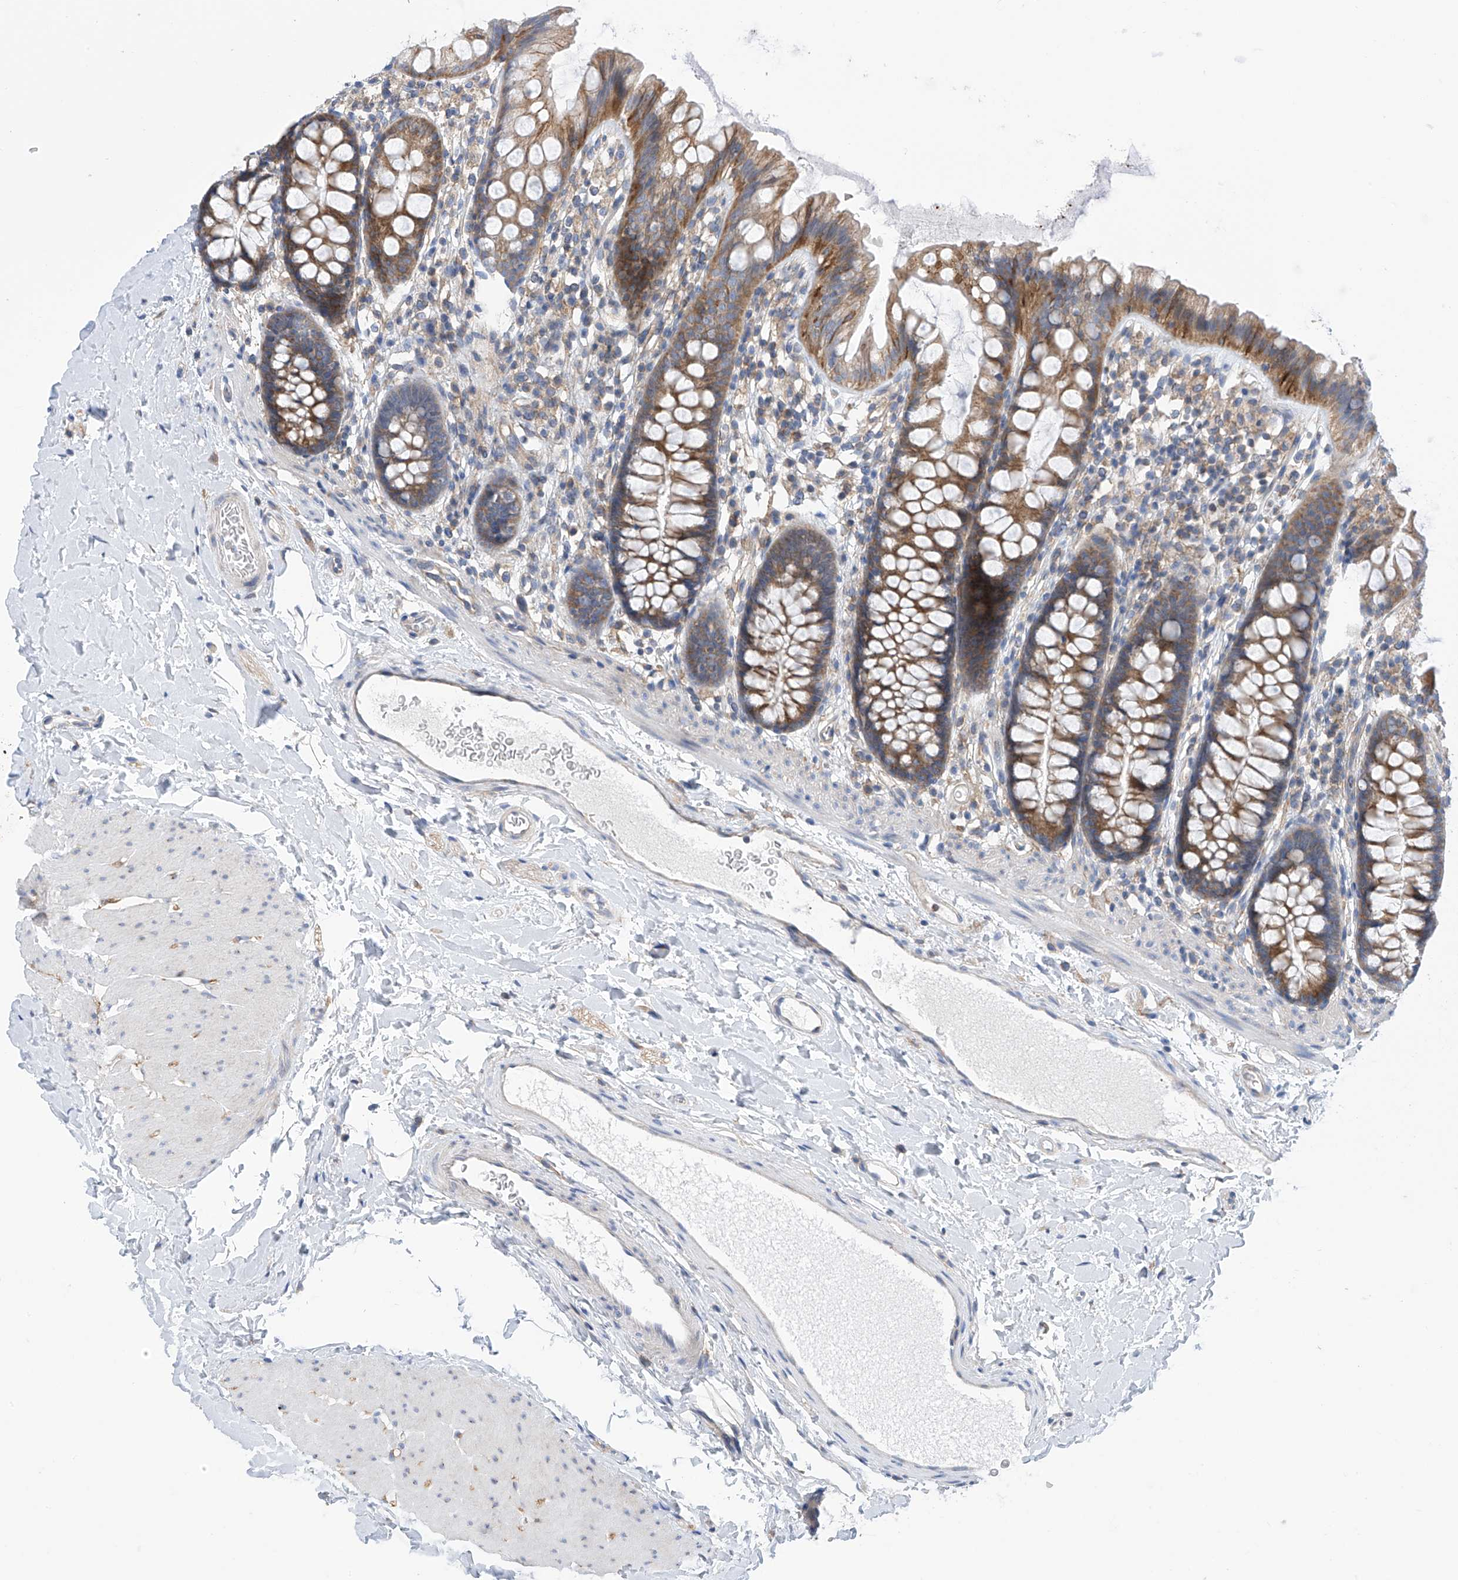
{"staining": {"intensity": "negative", "quantity": "none", "location": "none"}, "tissue": "colon", "cell_type": "Endothelial cells", "image_type": "normal", "snomed": [{"axis": "morphology", "description": "Normal tissue, NOS"}, {"axis": "topography", "description": "Colon"}], "caption": "Immunohistochemical staining of normal human colon reveals no significant expression in endothelial cells.", "gene": "P2RX7", "patient": {"sex": "female", "age": 62}}